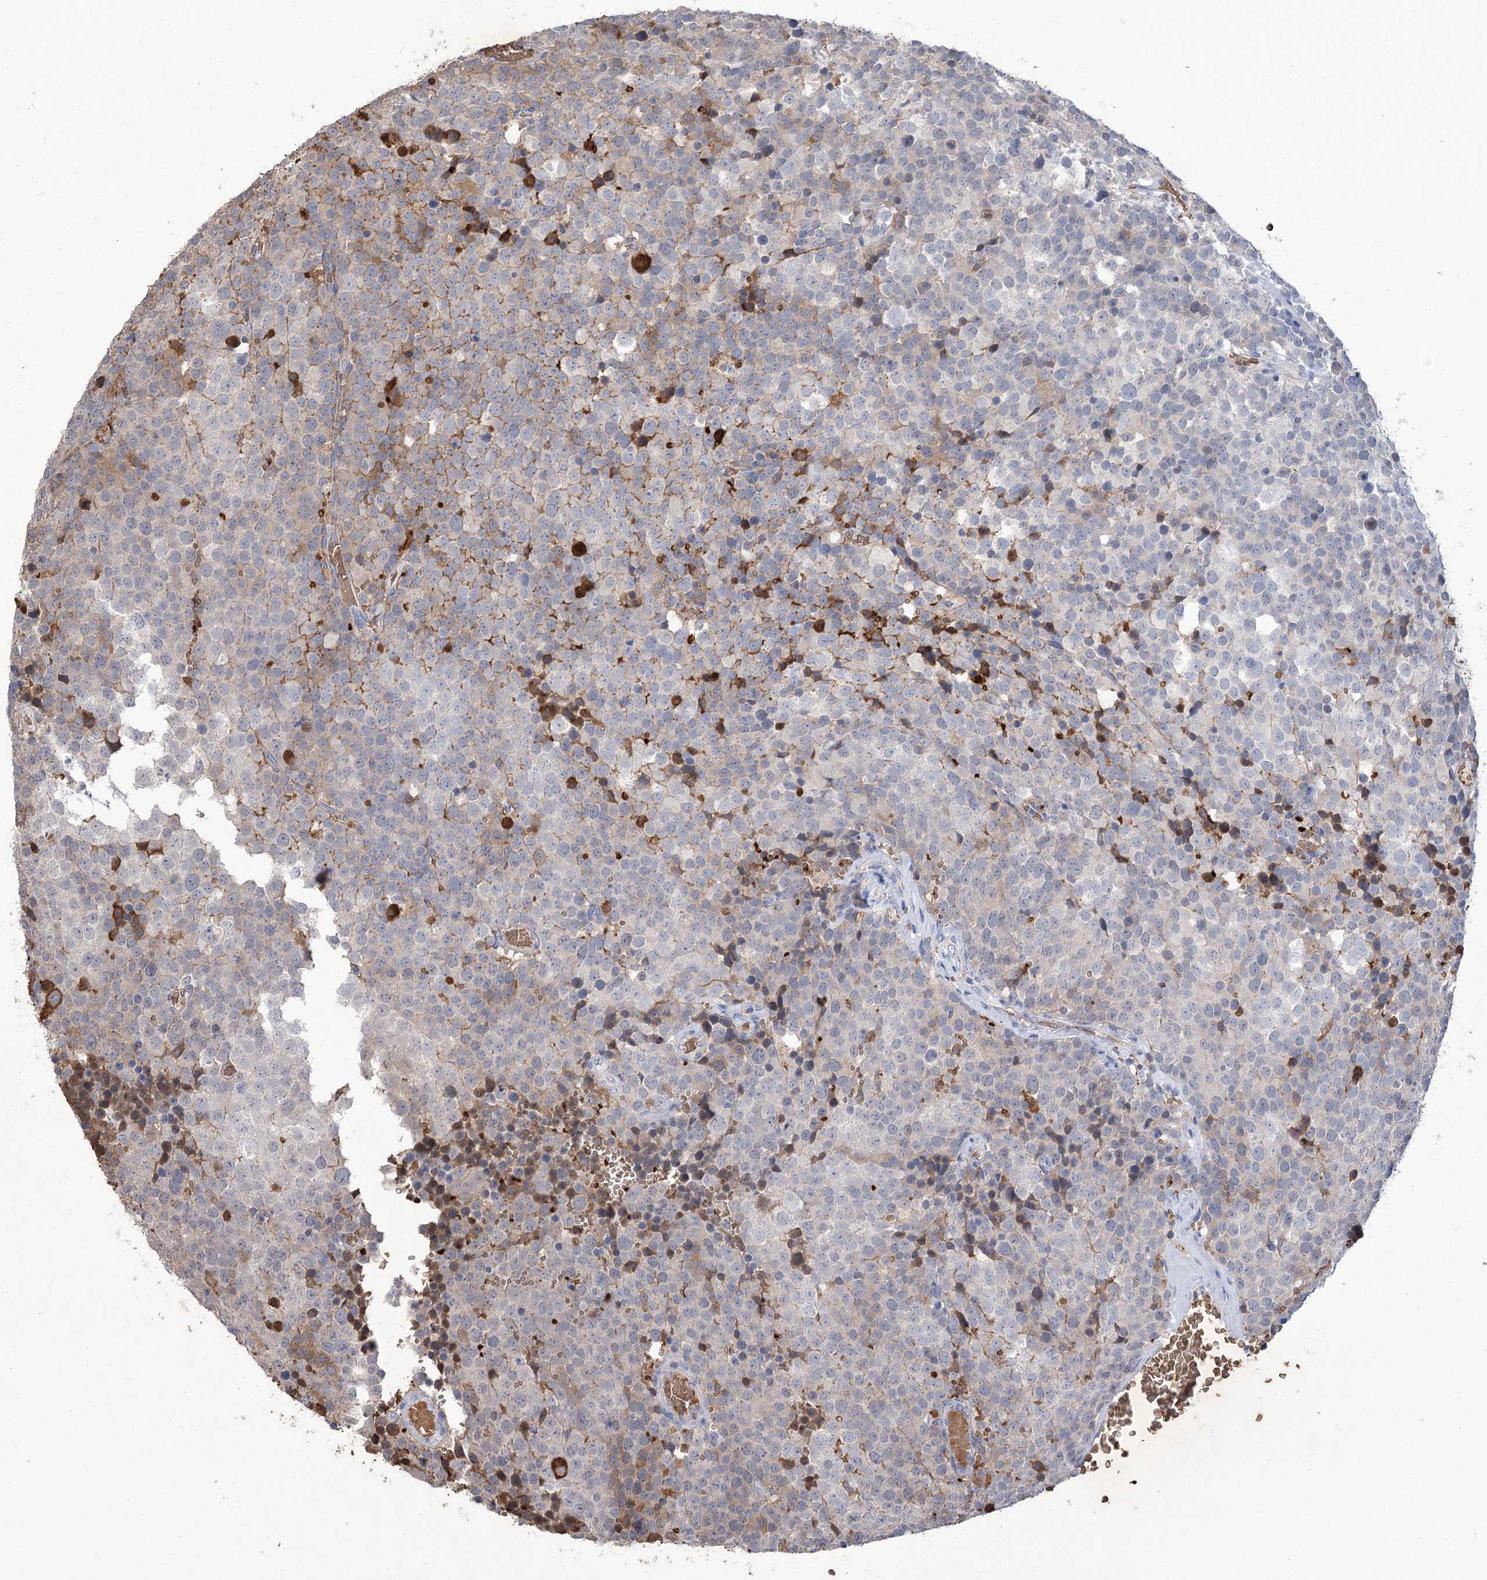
{"staining": {"intensity": "moderate", "quantity": "<25%", "location": "cytoplasmic/membranous"}, "tissue": "testis cancer", "cell_type": "Tumor cells", "image_type": "cancer", "snomed": [{"axis": "morphology", "description": "Seminoma, NOS"}, {"axis": "topography", "description": "Testis"}], "caption": "IHC micrograph of human testis cancer stained for a protein (brown), which shows low levels of moderate cytoplasmic/membranous expression in approximately <25% of tumor cells.", "gene": "HBA1", "patient": {"sex": "male", "age": 71}}